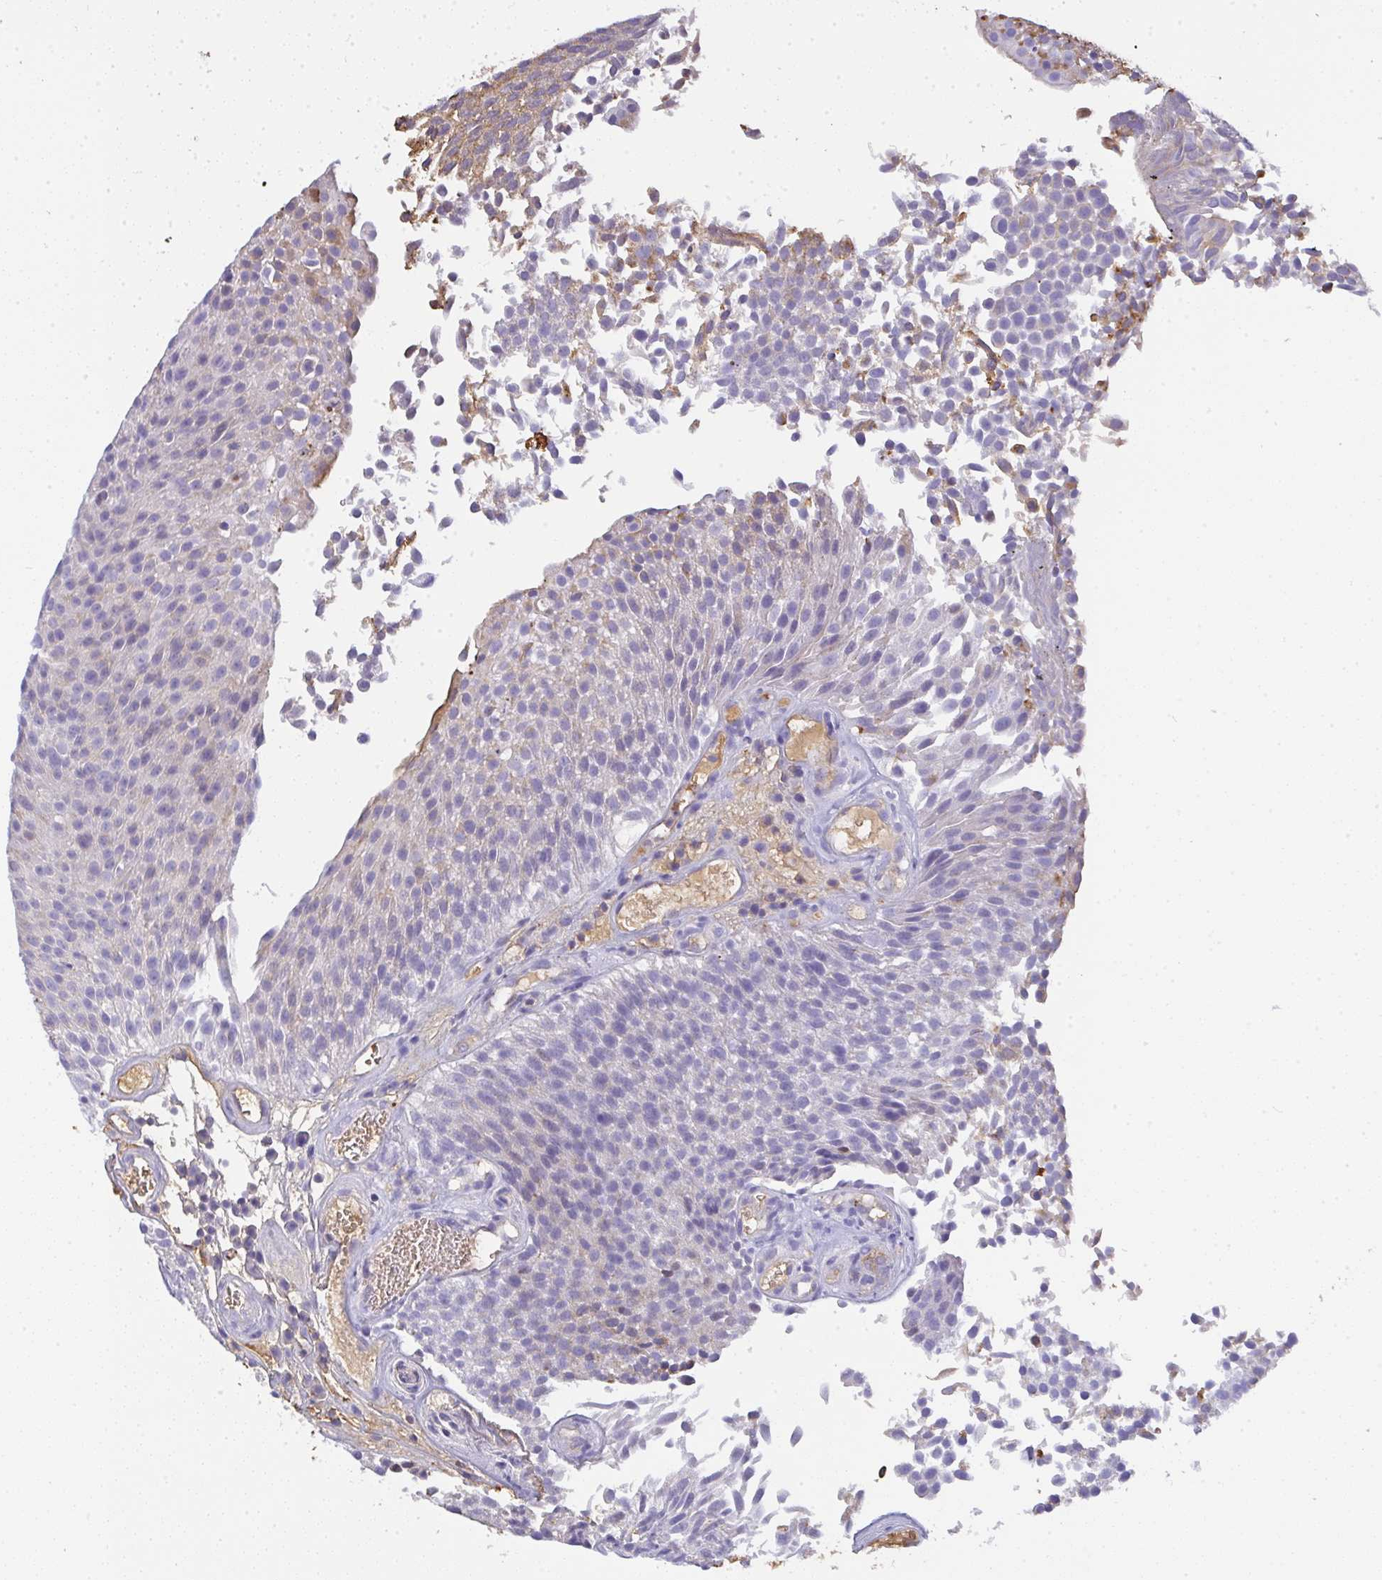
{"staining": {"intensity": "weak", "quantity": "<25%", "location": "cytoplasmic/membranous"}, "tissue": "urothelial cancer", "cell_type": "Tumor cells", "image_type": "cancer", "snomed": [{"axis": "morphology", "description": "Urothelial carcinoma, Low grade"}, {"axis": "topography", "description": "Urinary bladder"}], "caption": "The immunohistochemistry histopathology image has no significant staining in tumor cells of low-grade urothelial carcinoma tissue.", "gene": "SMYD5", "patient": {"sex": "female", "age": 79}}